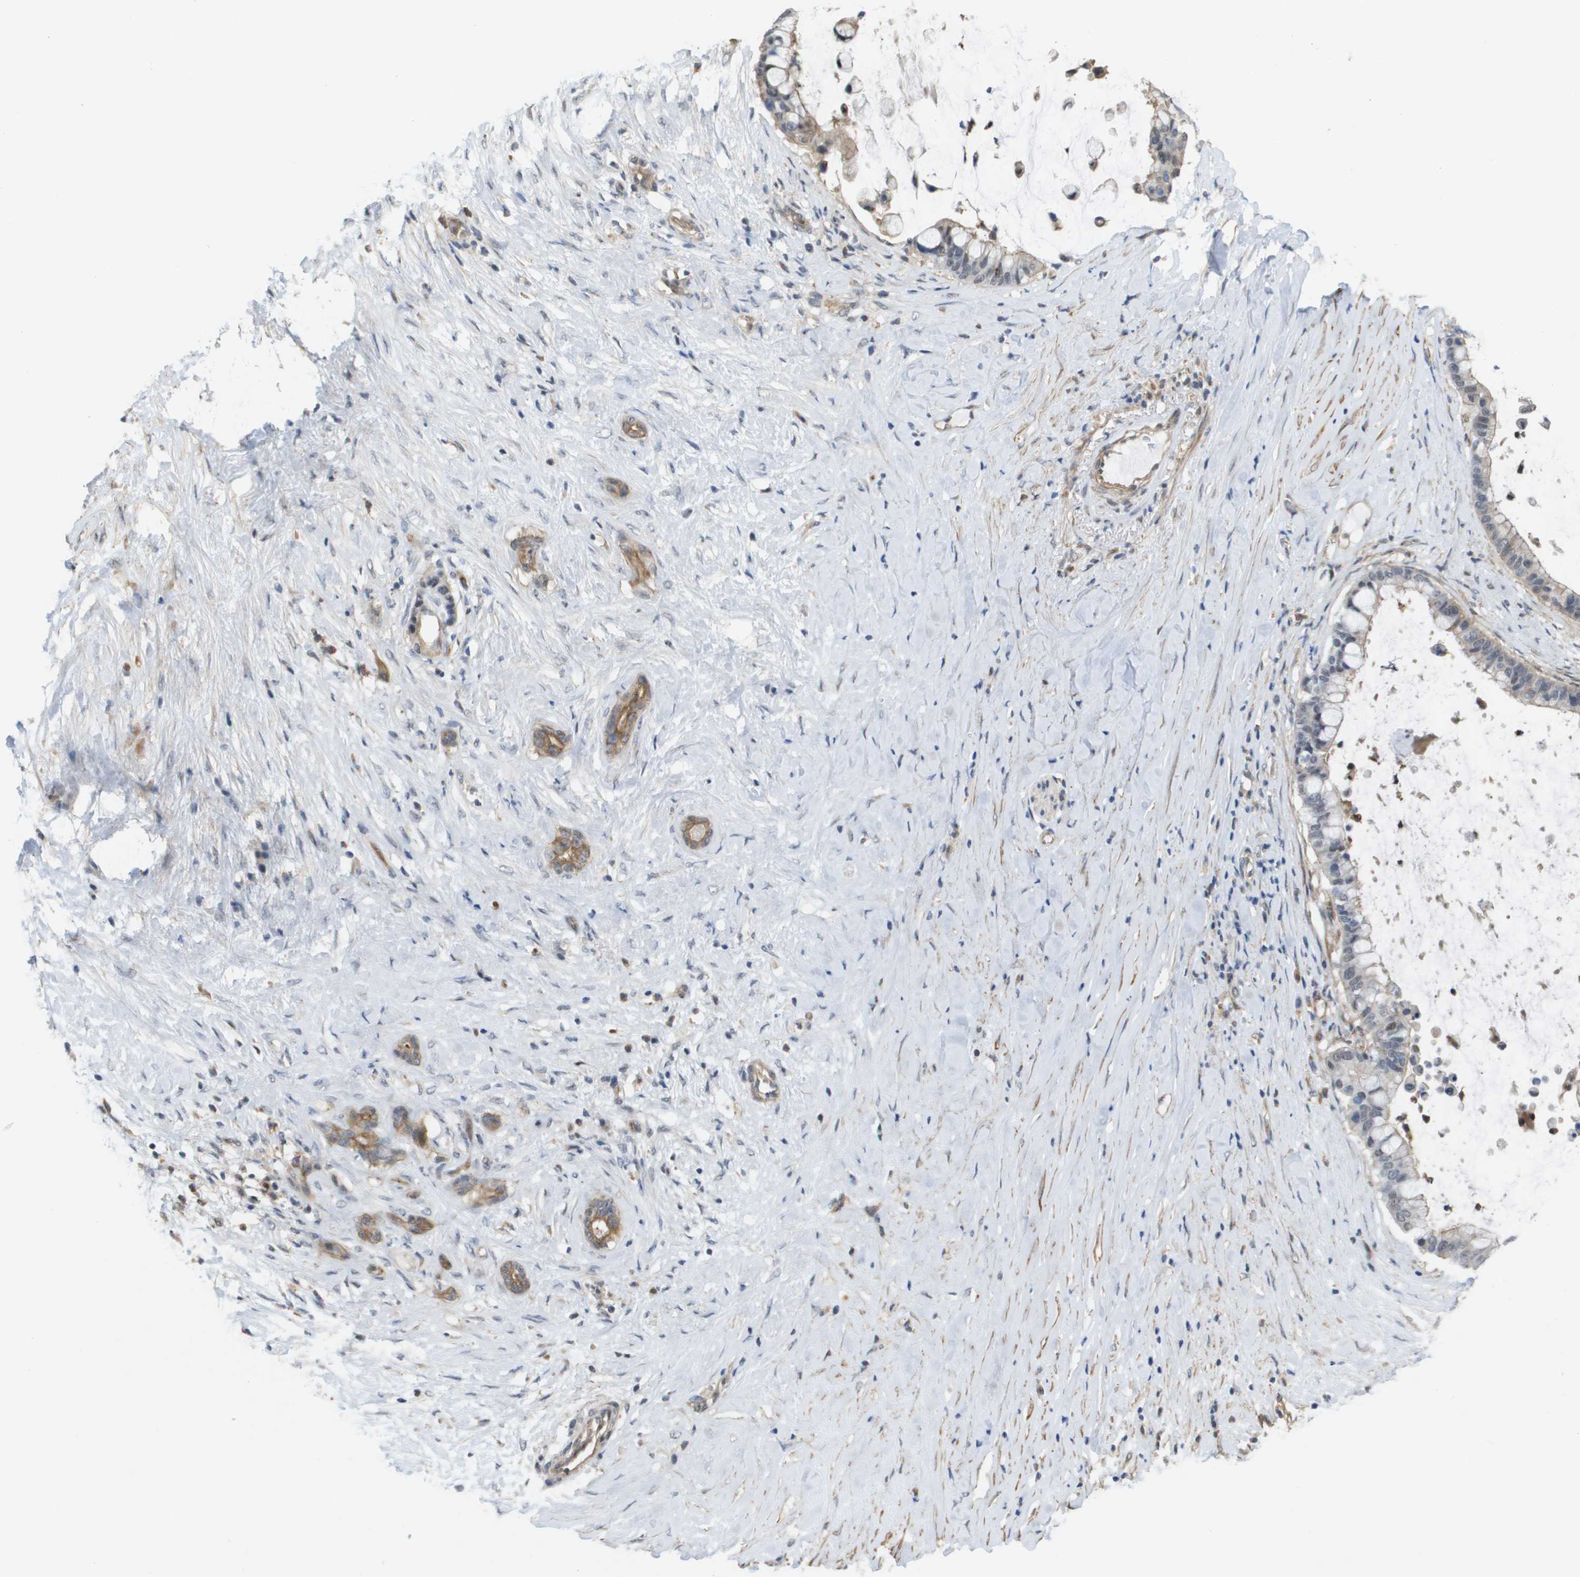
{"staining": {"intensity": "moderate", "quantity": "25%-75%", "location": "cytoplasmic/membranous"}, "tissue": "pancreatic cancer", "cell_type": "Tumor cells", "image_type": "cancer", "snomed": [{"axis": "morphology", "description": "Adenocarcinoma, NOS"}, {"axis": "topography", "description": "Pancreas"}], "caption": "Immunohistochemistry (IHC) staining of pancreatic cancer (adenocarcinoma), which shows medium levels of moderate cytoplasmic/membranous staining in about 25%-75% of tumor cells indicating moderate cytoplasmic/membranous protein expression. The staining was performed using DAB (3,3'-diaminobenzidine) (brown) for protein detection and nuclei were counterstained in hematoxylin (blue).", "gene": "RNF112", "patient": {"sex": "male", "age": 41}}